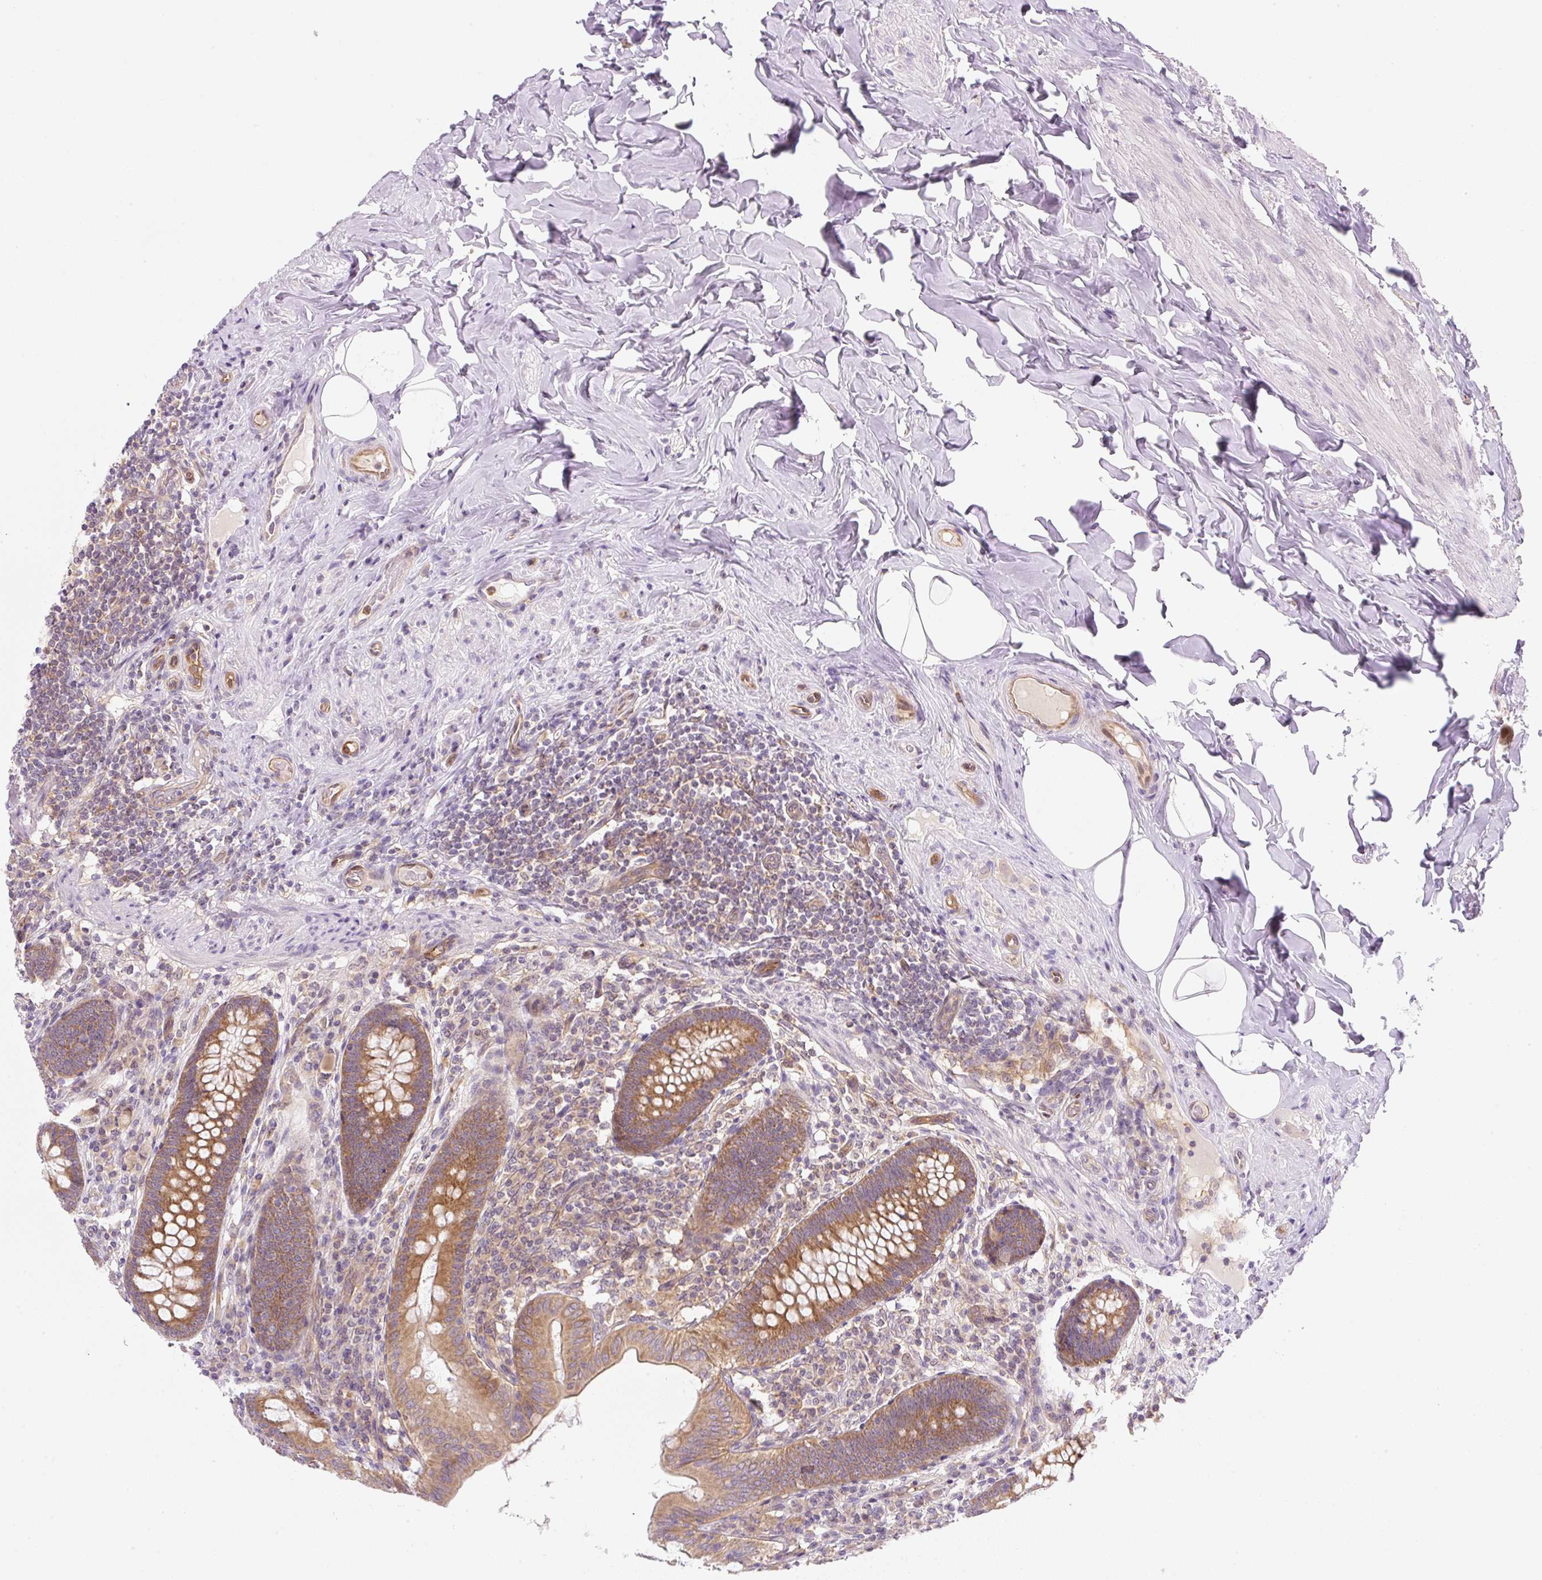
{"staining": {"intensity": "moderate", "quantity": ">75%", "location": "cytoplasmic/membranous"}, "tissue": "appendix", "cell_type": "Glandular cells", "image_type": "normal", "snomed": [{"axis": "morphology", "description": "Normal tissue, NOS"}, {"axis": "topography", "description": "Appendix"}], "caption": "High-magnification brightfield microscopy of normal appendix stained with DAB (3,3'-diaminobenzidine) (brown) and counterstained with hematoxylin (blue). glandular cells exhibit moderate cytoplasmic/membranous staining is identified in approximately>75% of cells. (Stains: DAB (3,3'-diaminobenzidine) in brown, nuclei in blue, Microscopy: brightfield microscopy at high magnification).", "gene": "OMA1", "patient": {"sex": "male", "age": 71}}